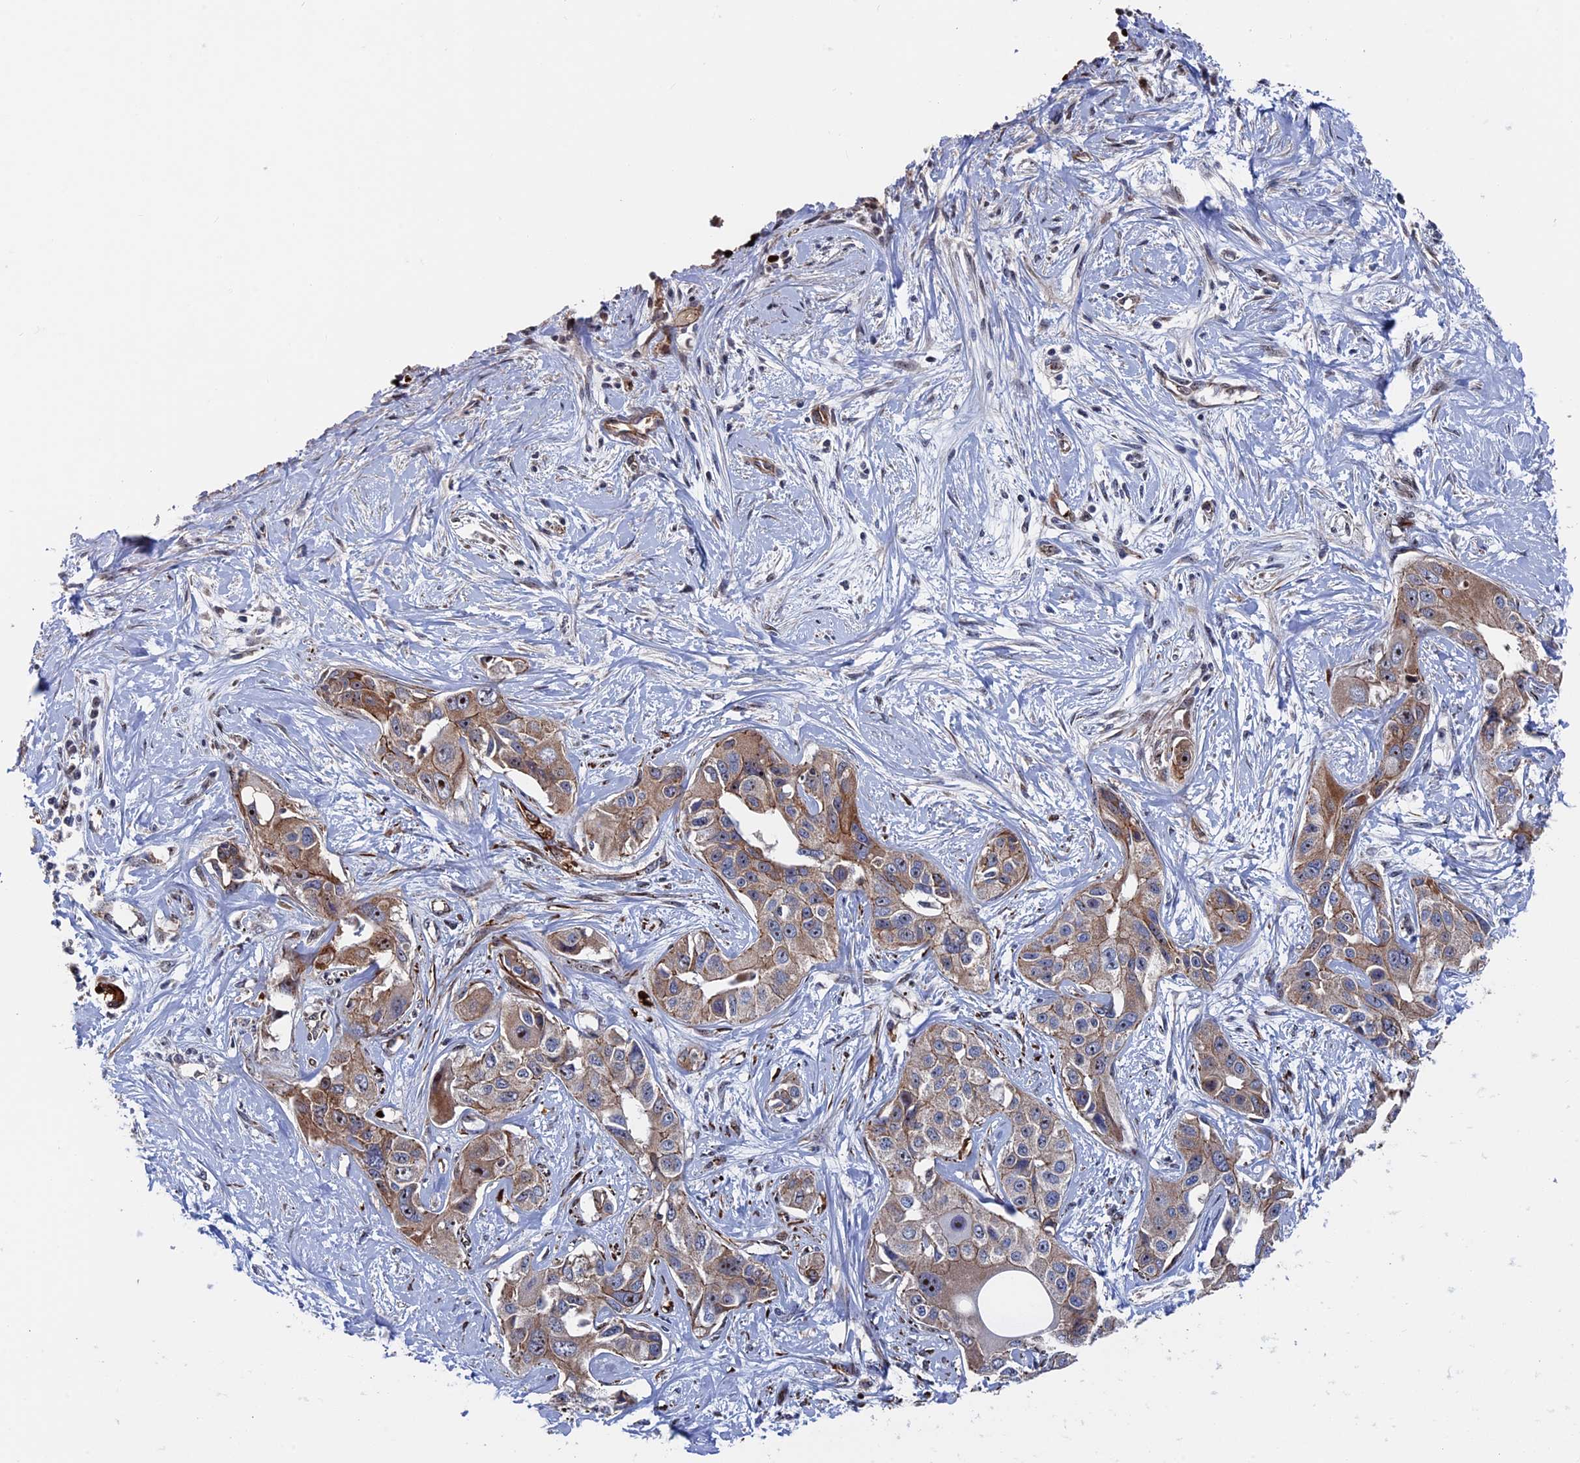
{"staining": {"intensity": "moderate", "quantity": ">75%", "location": "cytoplasmic/membranous,nuclear"}, "tissue": "liver cancer", "cell_type": "Tumor cells", "image_type": "cancer", "snomed": [{"axis": "morphology", "description": "Cholangiocarcinoma"}, {"axis": "topography", "description": "Liver"}], "caption": "This is an image of IHC staining of cholangiocarcinoma (liver), which shows moderate positivity in the cytoplasmic/membranous and nuclear of tumor cells.", "gene": "EXOSC9", "patient": {"sex": "male", "age": 59}}